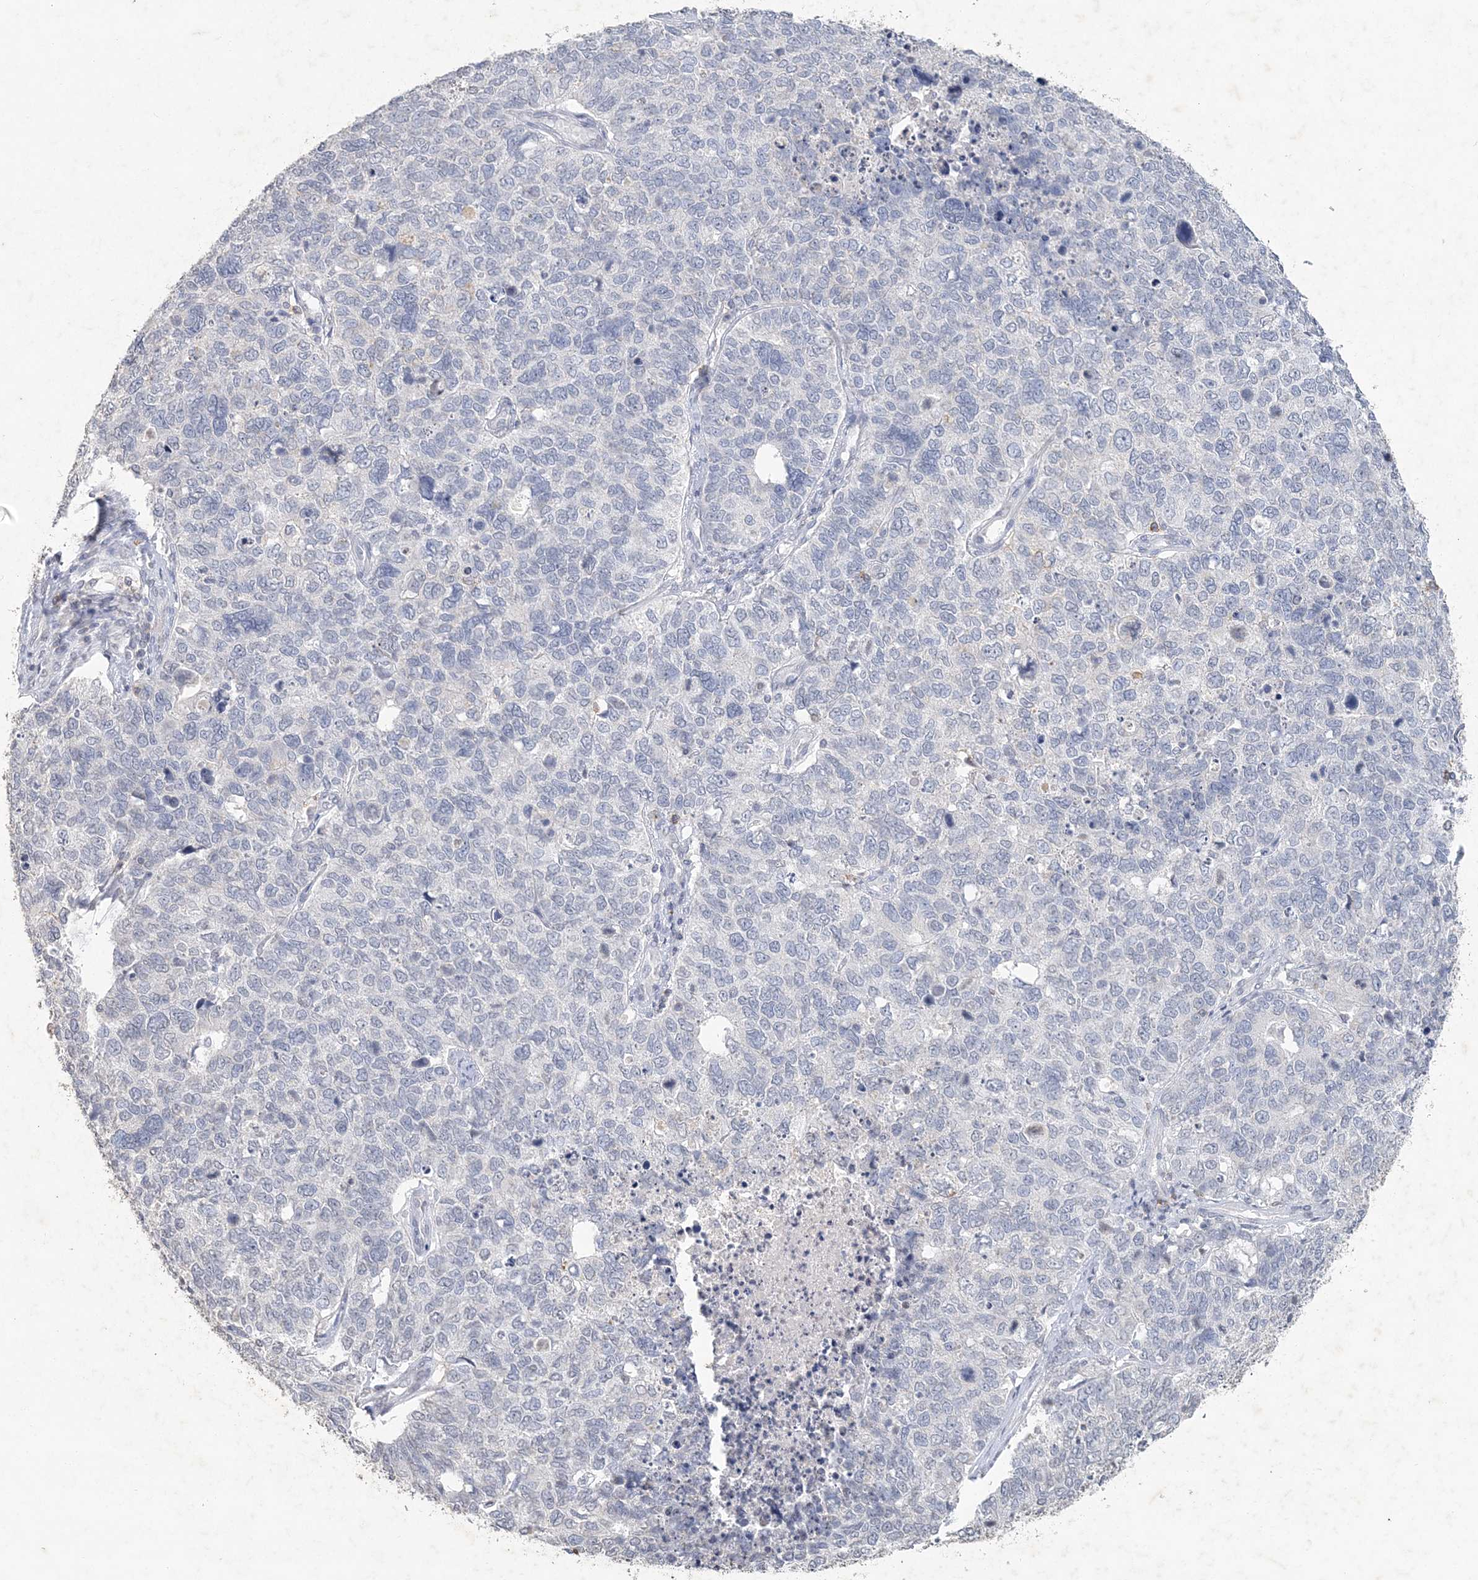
{"staining": {"intensity": "negative", "quantity": "none", "location": "none"}, "tissue": "cervical cancer", "cell_type": "Tumor cells", "image_type": "cancer", "snomed": [{"axis": "morphology", "description": "Squamous cell carcinoma, NOS"}, {"axis": "topography", "description": "Cervix"}], "caption": "Immunohistochemistry photomicrograph of cervical cancer stained for a protein (brown), which displays no staining in tumor cells.", "gene": "PDCD1", "patient": {"sex": "female", "age": 63}}